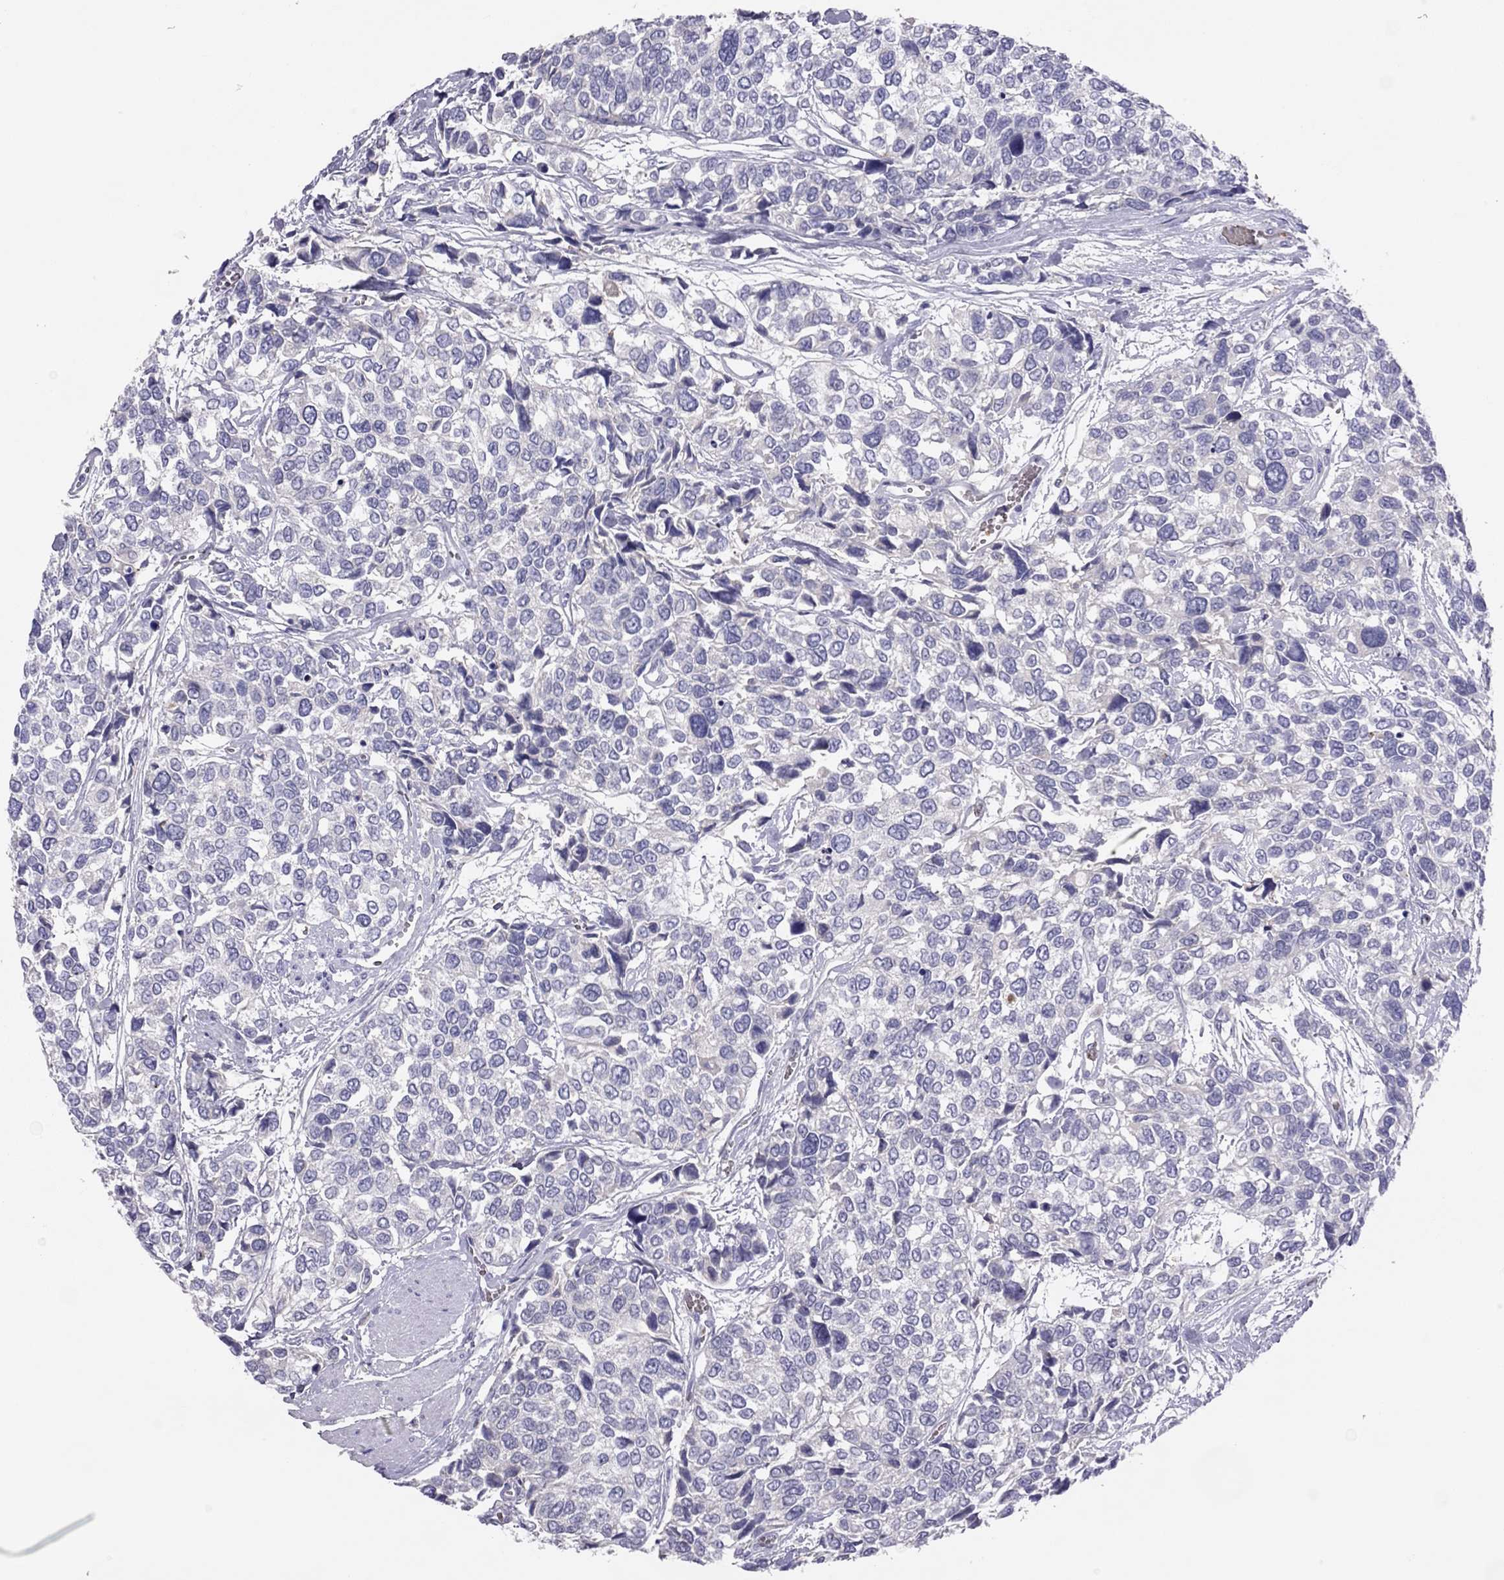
{"staining": {"intensity": "negative", "quantity": "none", "location": "none"}, "tissue": "urothelial cancer", "cell_type": "Tumor cells", "image_type": "cancer", "snomed": [{"axis": "morphology", "description": "Urothelial carcinoma, High grade"}, {"axis": "topography", "description": "Urinary bladder"}], "caption": "This is an immunohistochemistry image of human urothelial cancer. There is no staining in tumor cells.", "gene": "RHD", "patient": {"sex": "male", "age": 77}}